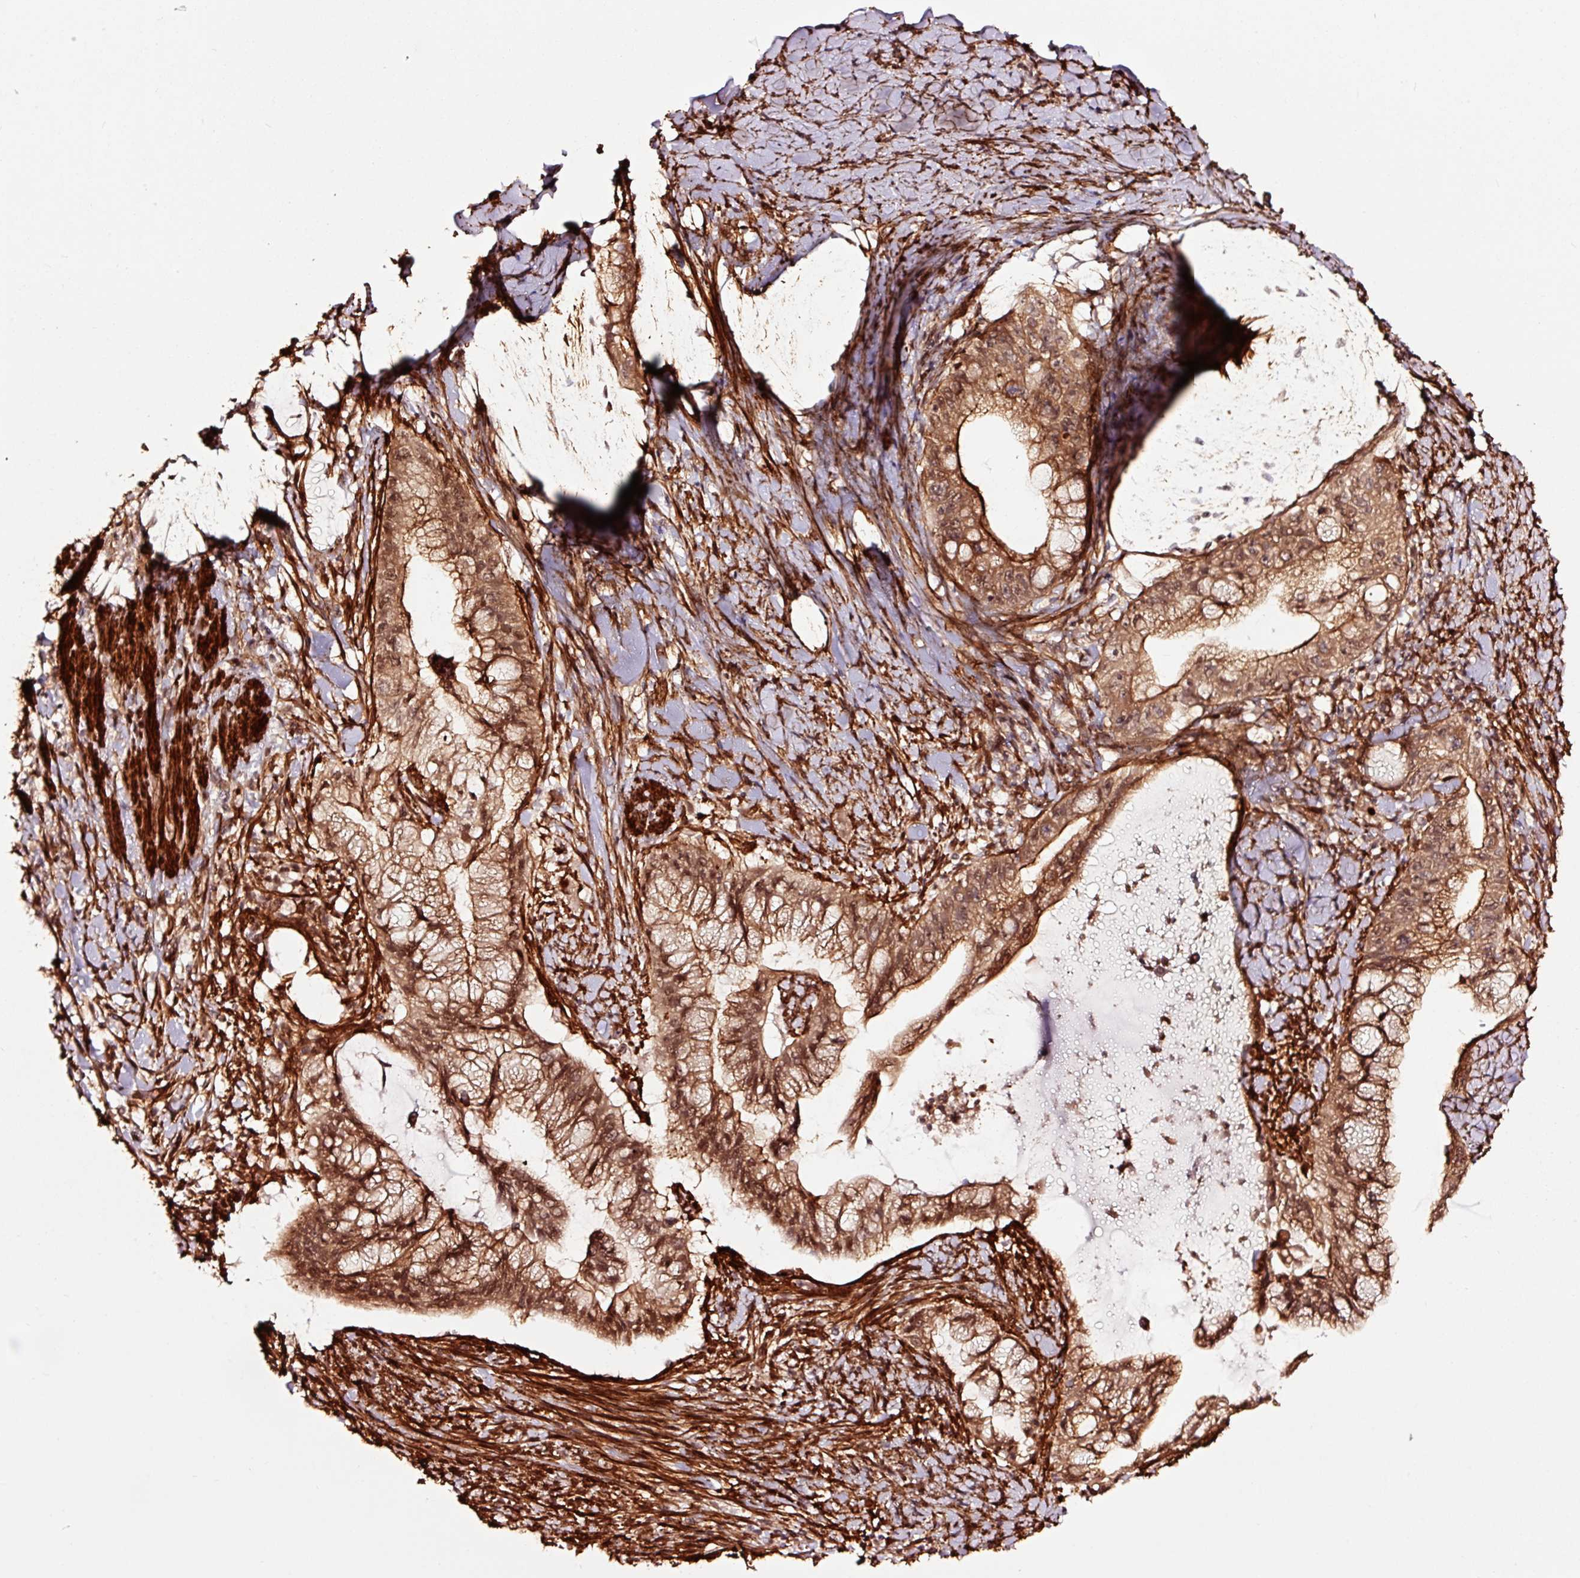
{"staining": {"intensity": "strong", "quantity": ">75%", "location": "cytoplasmic/membranous,nuclear"}, "tissue": "pancreatic cancer", "cell_type": "Tumor cells", "image_type": "cancer", "snomed": [{"axis": "morphology", "description": "Adenocarcinoma, NOS"}, {"axis": "topography", "description": "Pancreas"}], "caption": "Pancreatic adenocarcinoma stained with a protein marker shows strong staining in tumor cells.", "gene": "TPM1", "patient": {"sex": "male", "age": 48}}